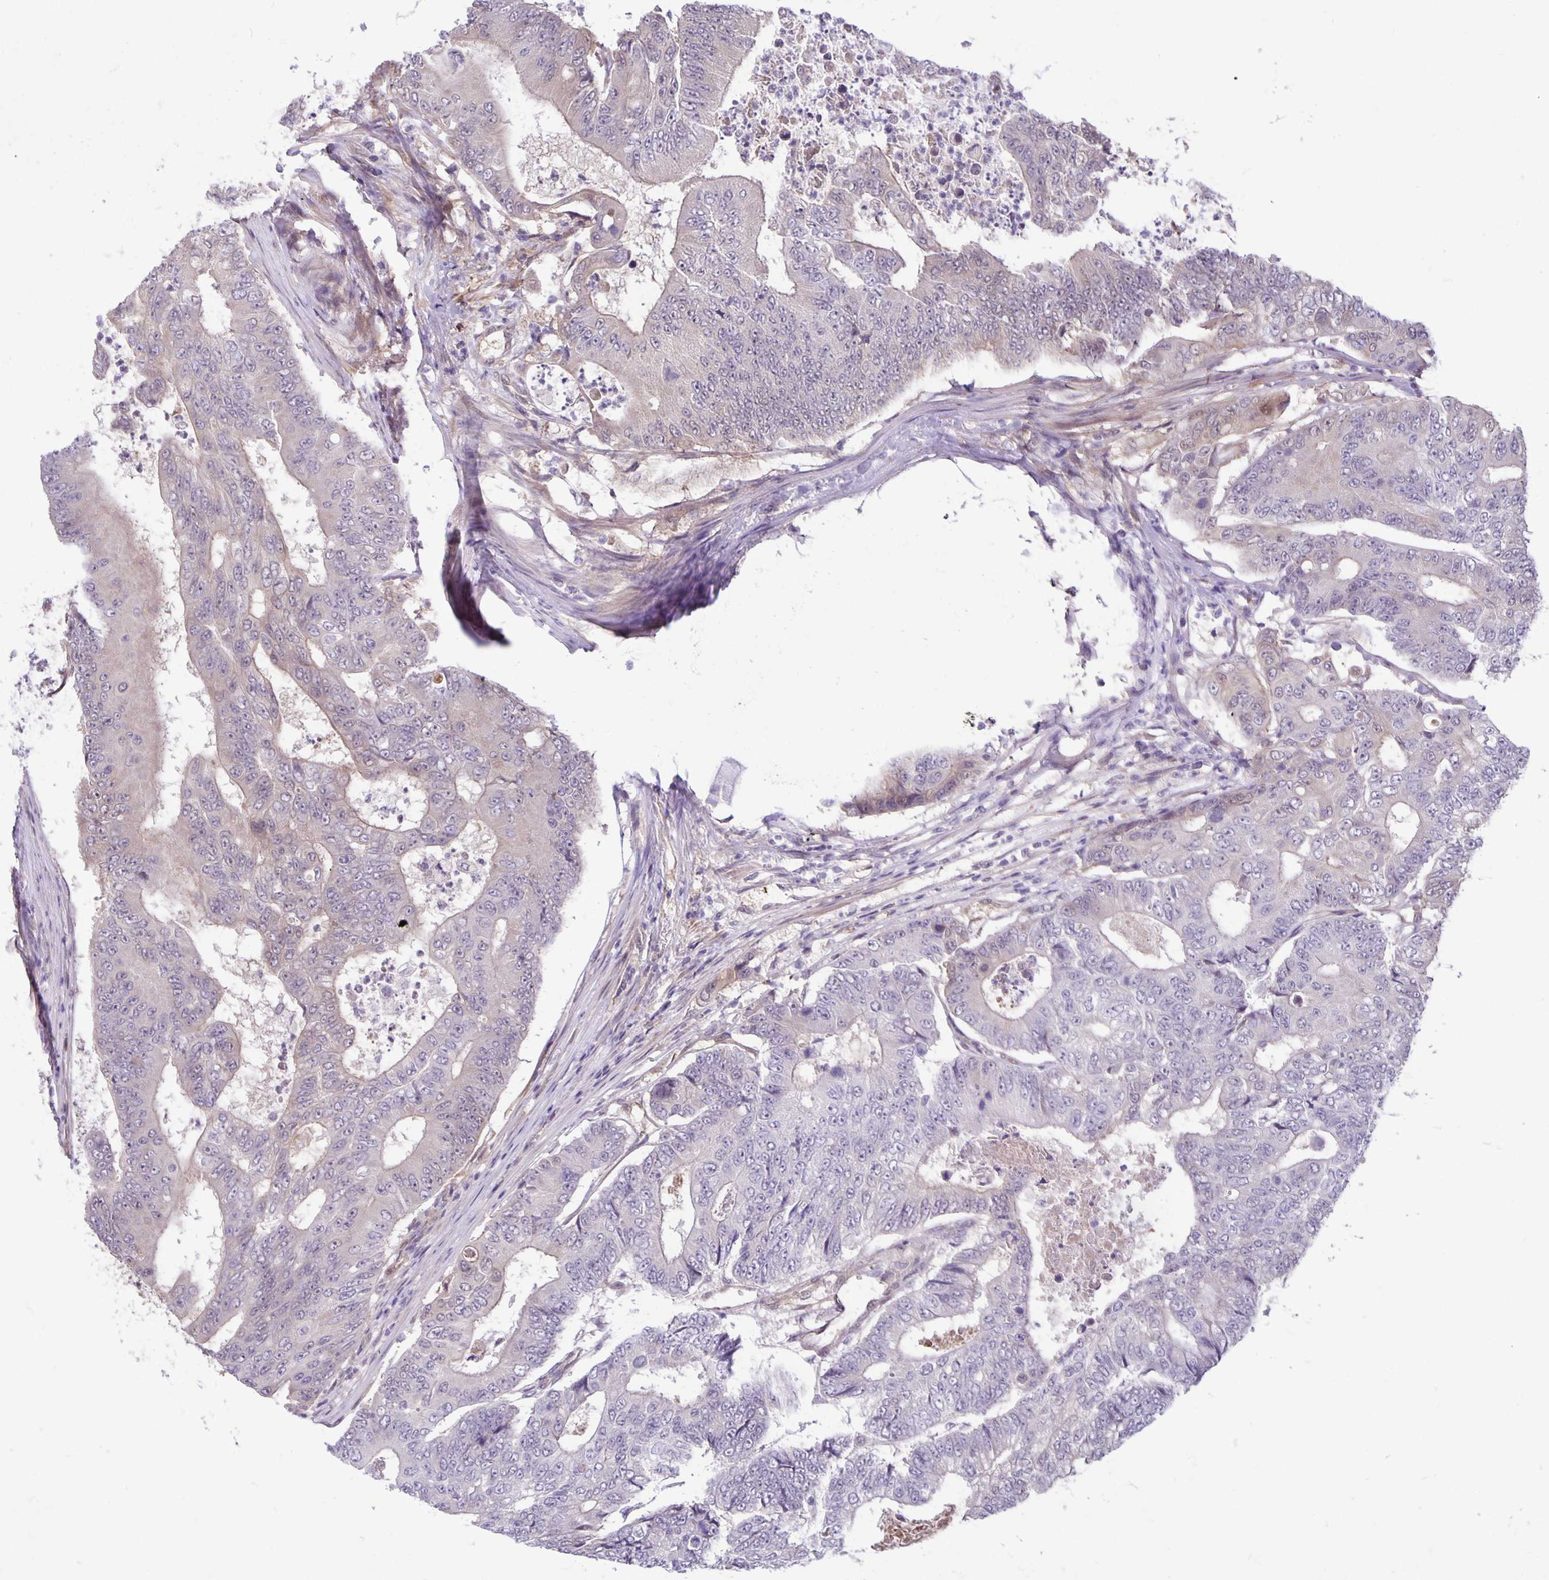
{"staining": {"intensity": "negative", "quantity": "none", "location": "none"}, "tissue": "colorectal cancer", "cell_type": "Tumor cells", "image_type": "cancer", "snomed": [{"axis": "morphology", "description": "Adenocarcinoma, NOS"}, {"axis": "topography", "description": "Colon"}], "caption": "IHC of adenocarcinoma (colorectal) shows no staining in tumor cells.", "gene": "TAX1BP3", "patient": {"sex": "female", "age": 48}}